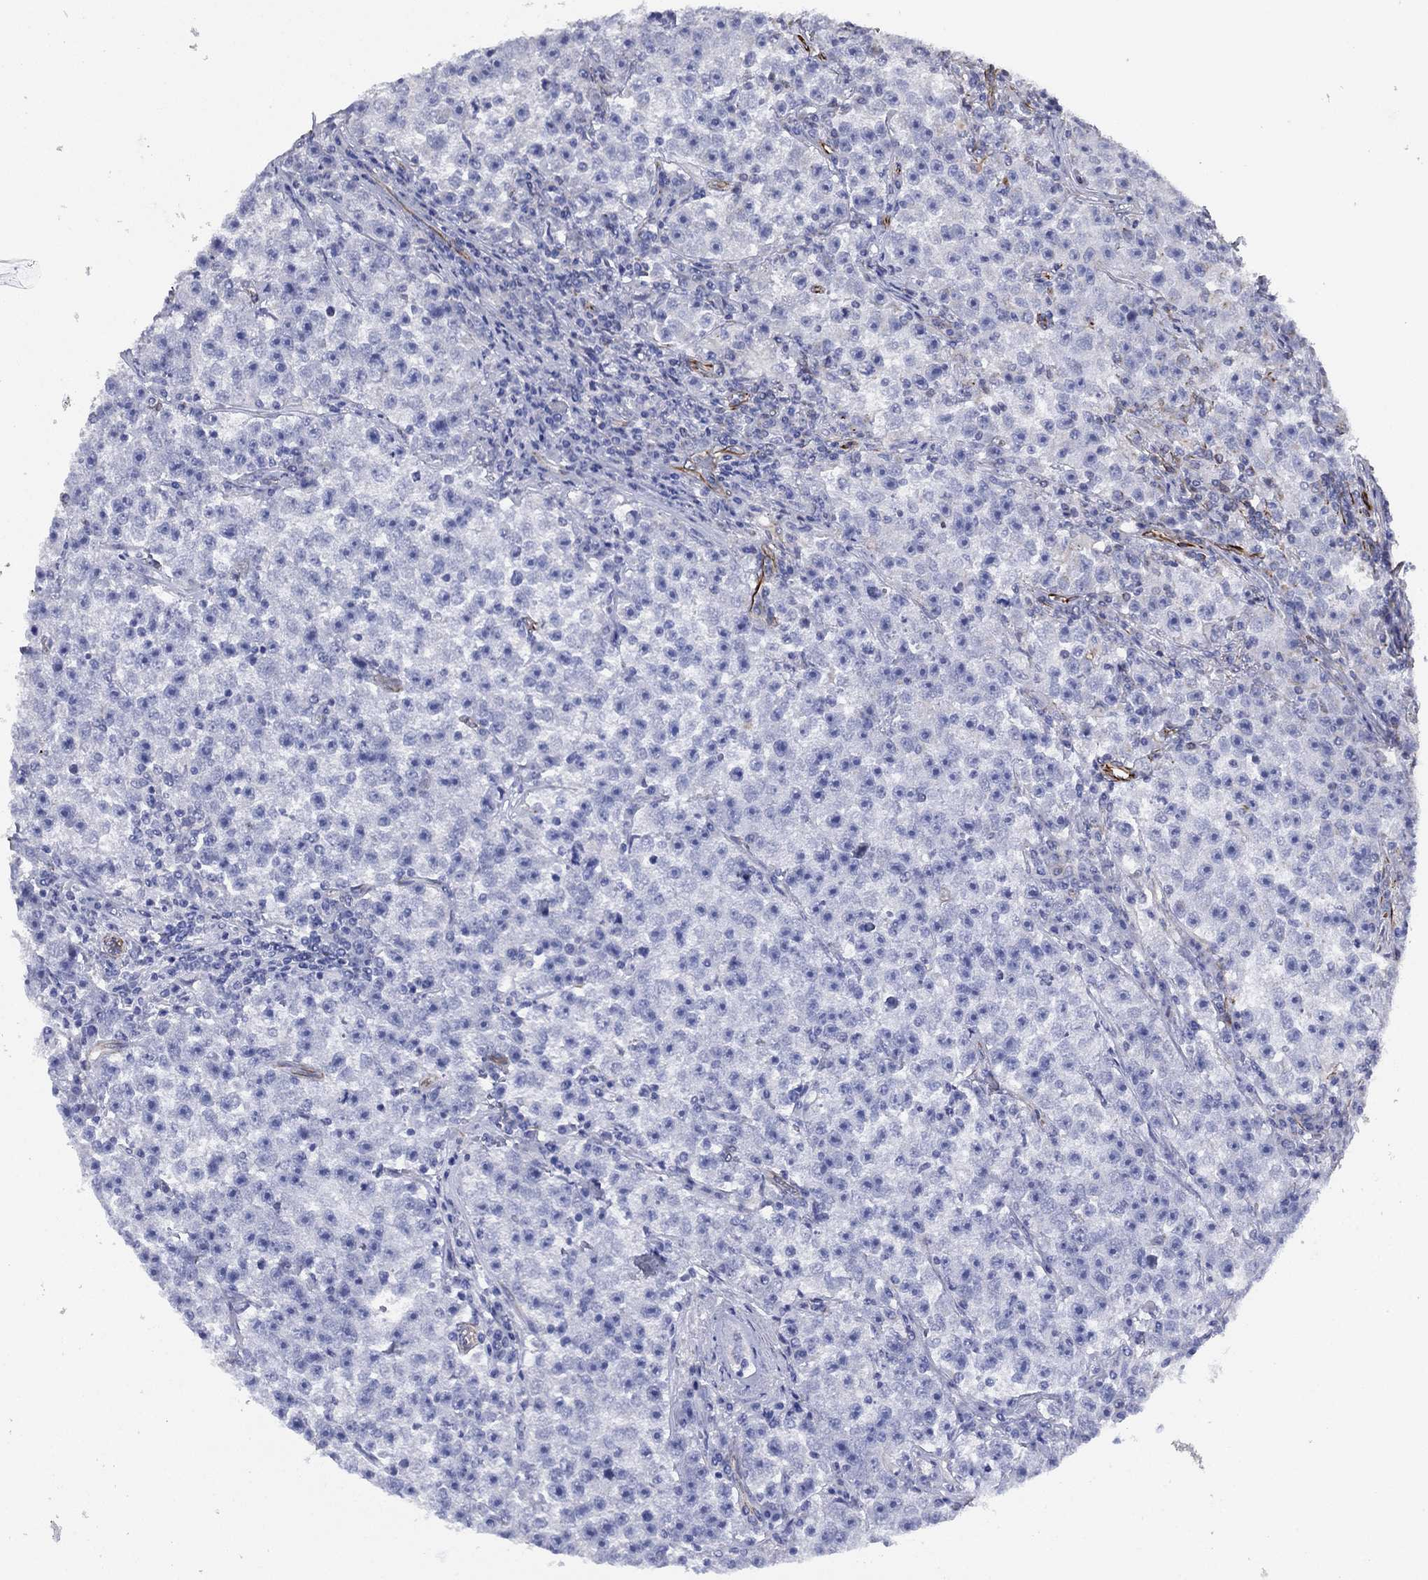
{"staining": {"intensity": "negative", "quantity": "none", "location": "none"}, "tissue": "testis cancer", "cell_type": "Tumor cells", "image_type": "cancer", "snomed": [{"axis": "morphology", "description": "Seminoma, NOS"}, {"axis": "topography", "description": "Testis"}], "caption": "Tumor cells show no significant positivity in testis cancer.", "gene": "MAS1", "patient": {"sex": "male", "age": 22}}